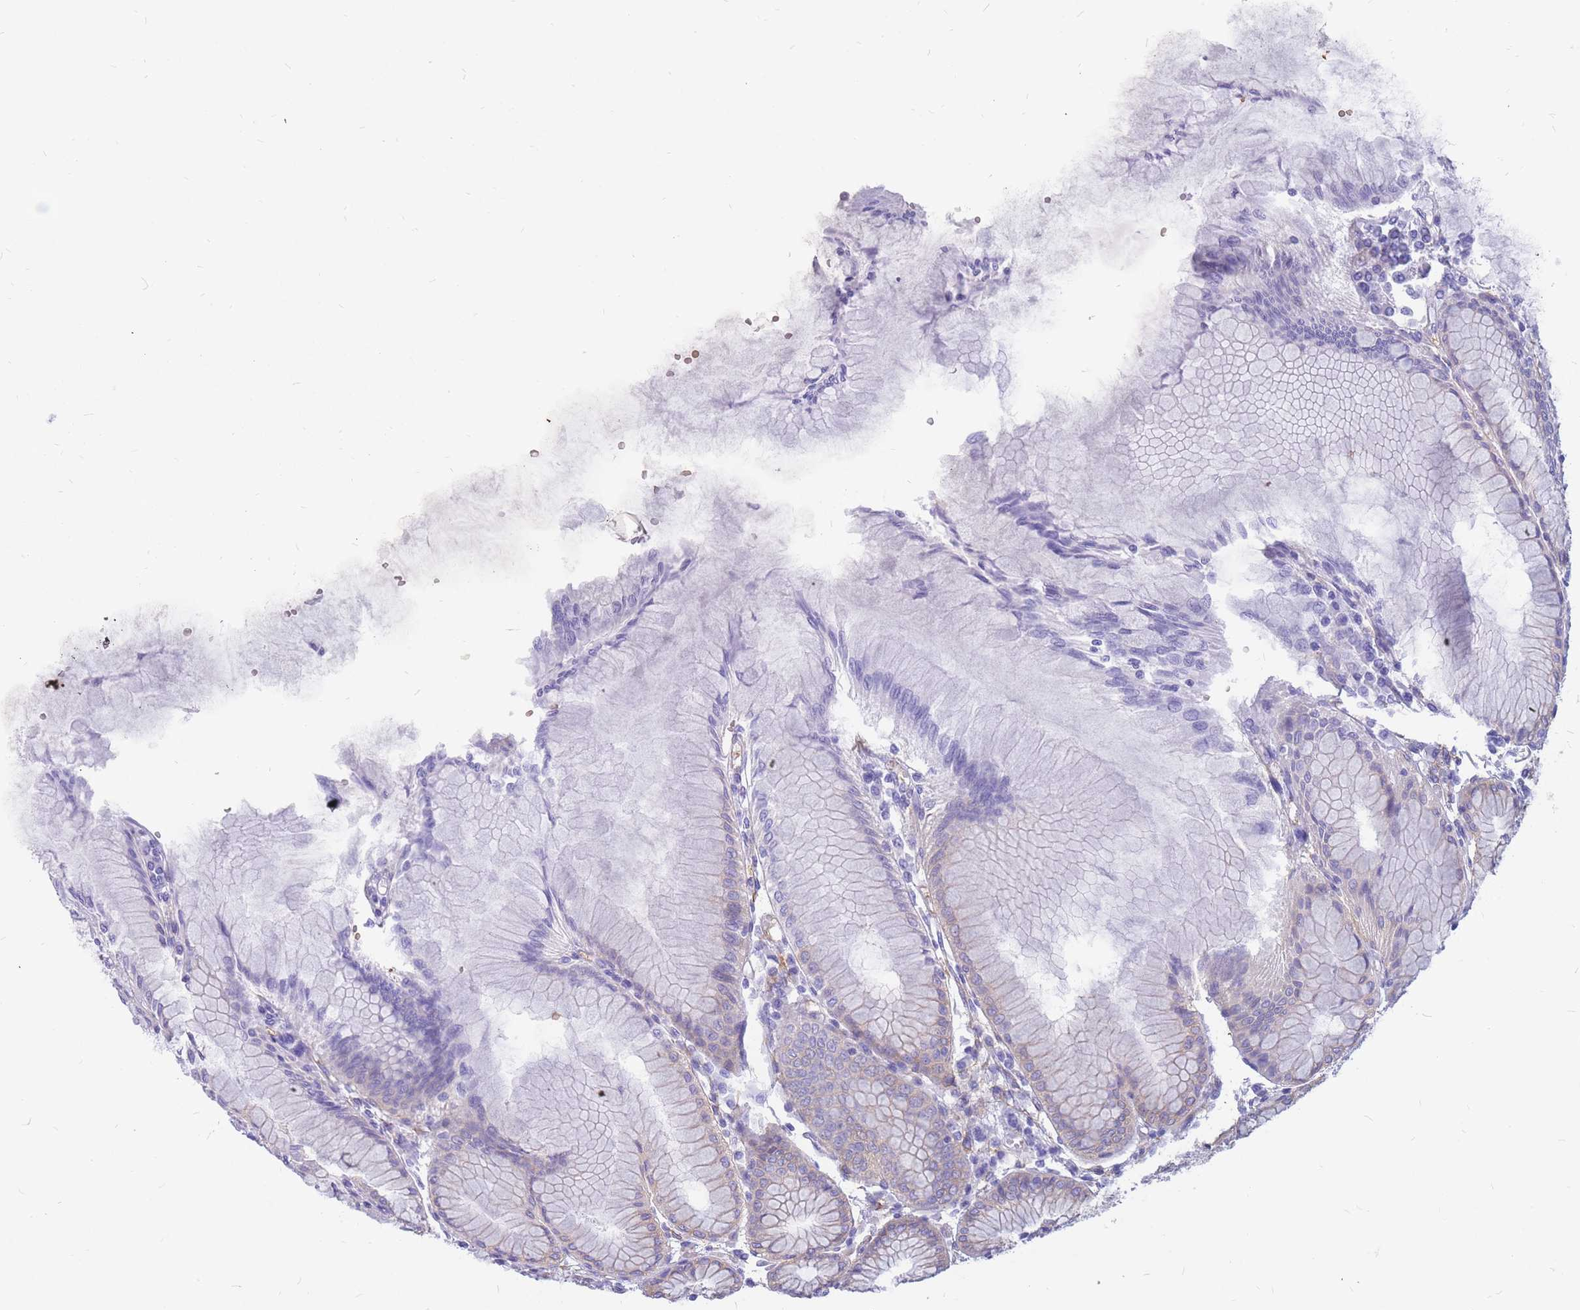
{"staining": {"intensity": "moderate", "quantity": "25%-75%", "location": "cytoplasmic/membranous"}, "tissue": "stomach", "cell_type": "Glandular cells", "image_type": "normal", "snomed": [{"axis": "morphology", "description": "Normal tissue, NOS"}, {"axis": "topography", "description": "Stomach"}], "caption": "Glandular cells reveal medium levels of moderate cytoplasmic/membranous expression in about 25%-75% of cells in benign stomach. The protein is stained brown, and the nuclei are stained in blue (DAB (3,3'-diaminobenzidine) IHC with brightfield microscopy, high magnification).", "gene": "ADD2", "patient": {"sex": "female", "age": 57}}